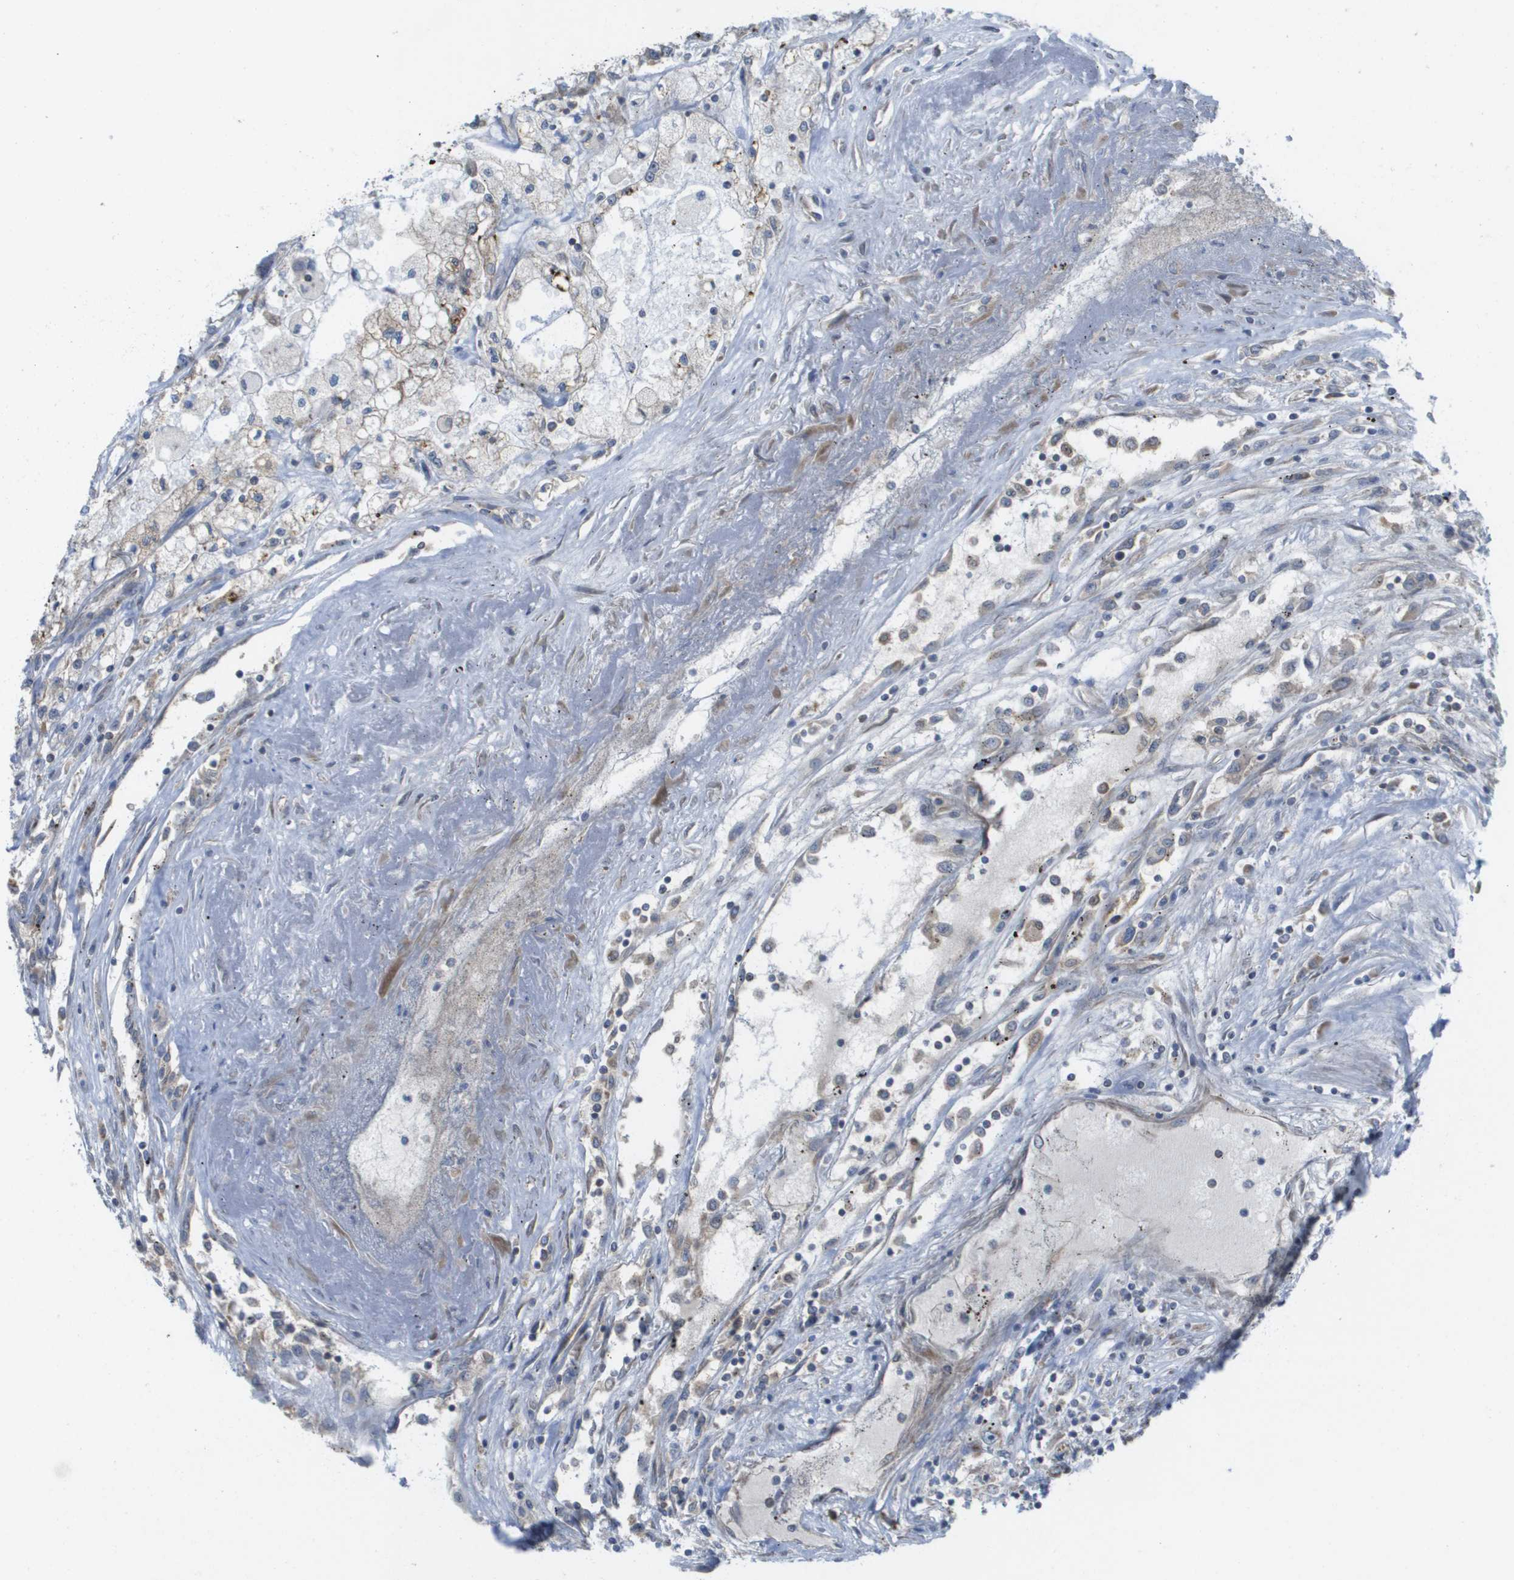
{"staining": {"intensity": "negative", "quantity": "none", "location": "none"}, "tissue": "renal cancer", "cell_type": "Tumor cells", "image_type": "cancer", "snomed": [{"axis": "morphology", "description": "Adenocarcinoma, NOS"}, {"axis": "topography", "description": "Kidney"}], "caption": "Renal adenocarcinoma was stained to show a protein in brown. There is no significant positivity in tumor cells.", "gene": "FIS1", "patient": {"sex": "female", "age": 52}}